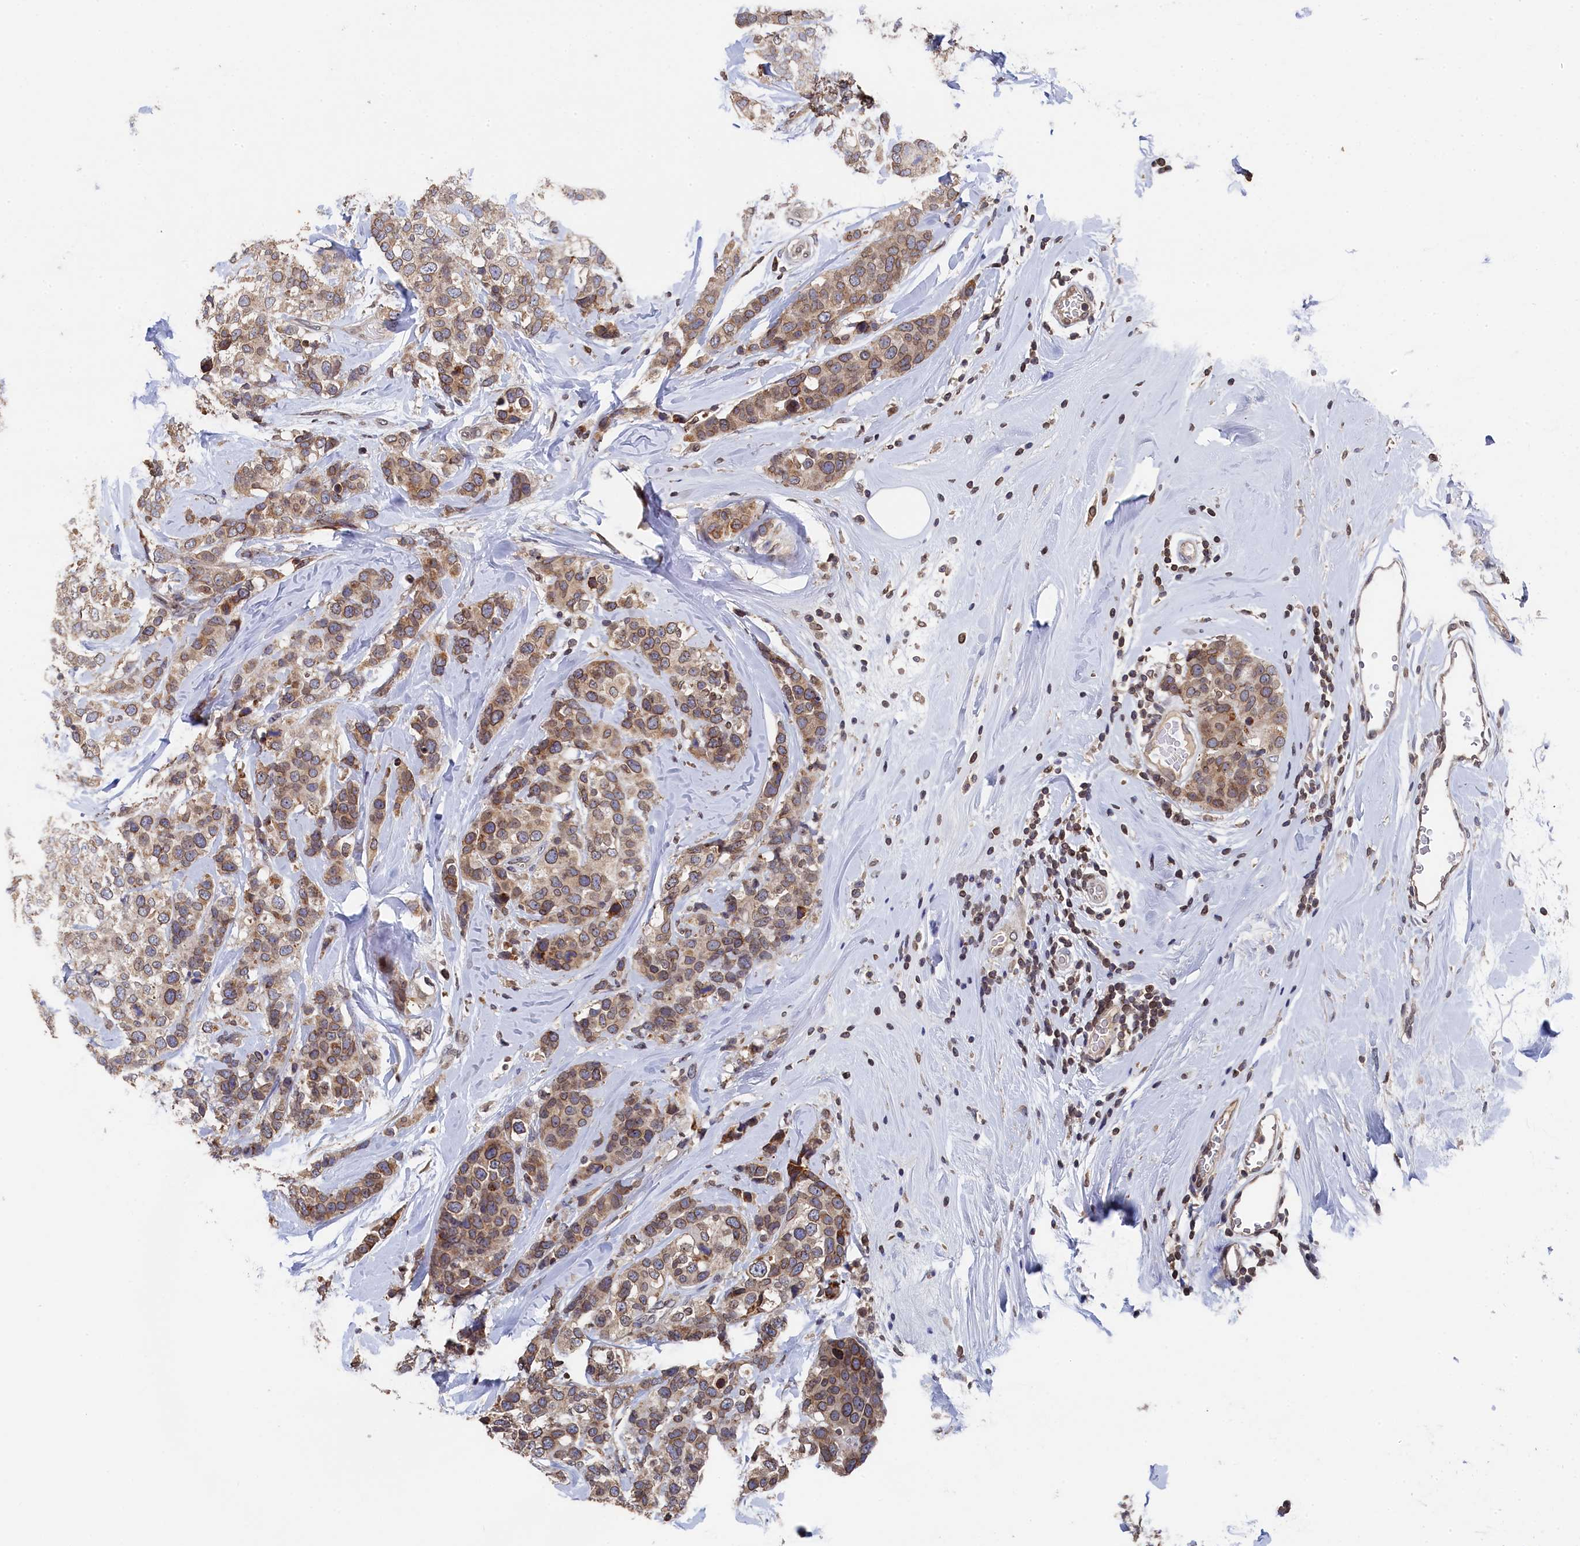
{"staining": {"intensity": "moderate", "quantity": ">75%", "location": "cytoplasmic/membranous,nuclear"}, "tissue": "breast cancer", "cell_type": "Tumor cells", "image_type": "cancer", "snomed": [{"axis": "morphology", "description": "Lobular carcinoma"}, {"axis": "topography", "description": "Breast"}], "caption": "Immunohistochemistry (IHC) image of neoplastic tissue: human breast cancer stained using immunohistochemistry exhibits medium levels of moderate protein expression localized specifically in the cytoplasmic/membranous and nuclear of tumor cells, appearing as a cytoplasmic/membranous and nuclear brown color.", "gene": "ANKEF1", "patient": {"sex": "female", "age": 59}}